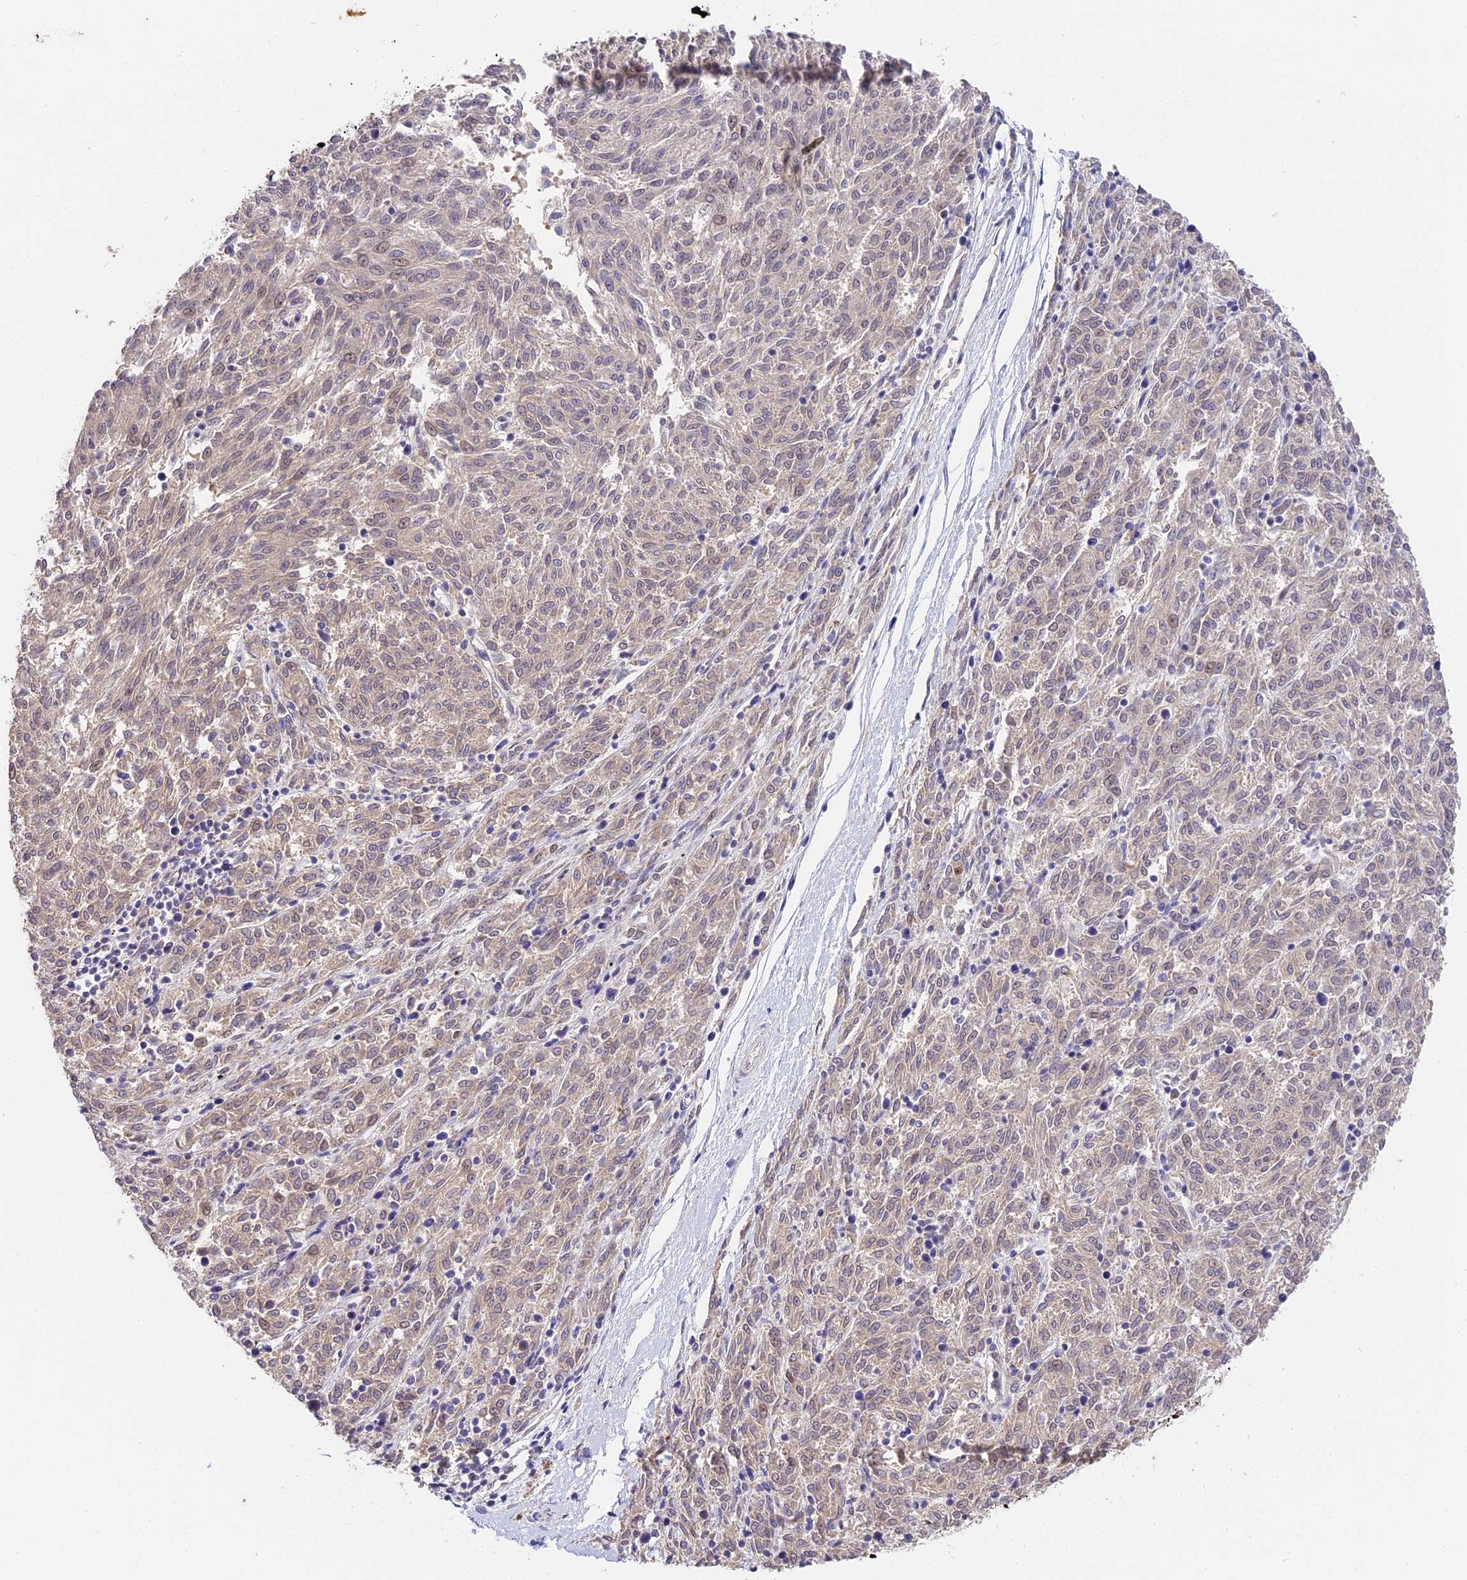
{"staining": {"intensity": "weak", "quantity": "25%-75%", "location": "cytoplasmic/membranous"}, "tissue": "melanoma", "cell_type": "Tumor cells", "image_type": "cancer", "snomed": [{"axis": "morphology", "description": "Malignant melanoma, NOS"}, {"axis": "topography", "description": "Skin"}], "caption": "An image of human melanoma stained for a protein displays weak cytoplasmic/membranous brown staining in tumor cells.", "gene": "BSCL2", "patient": {"sex": "female", "age": 72}}